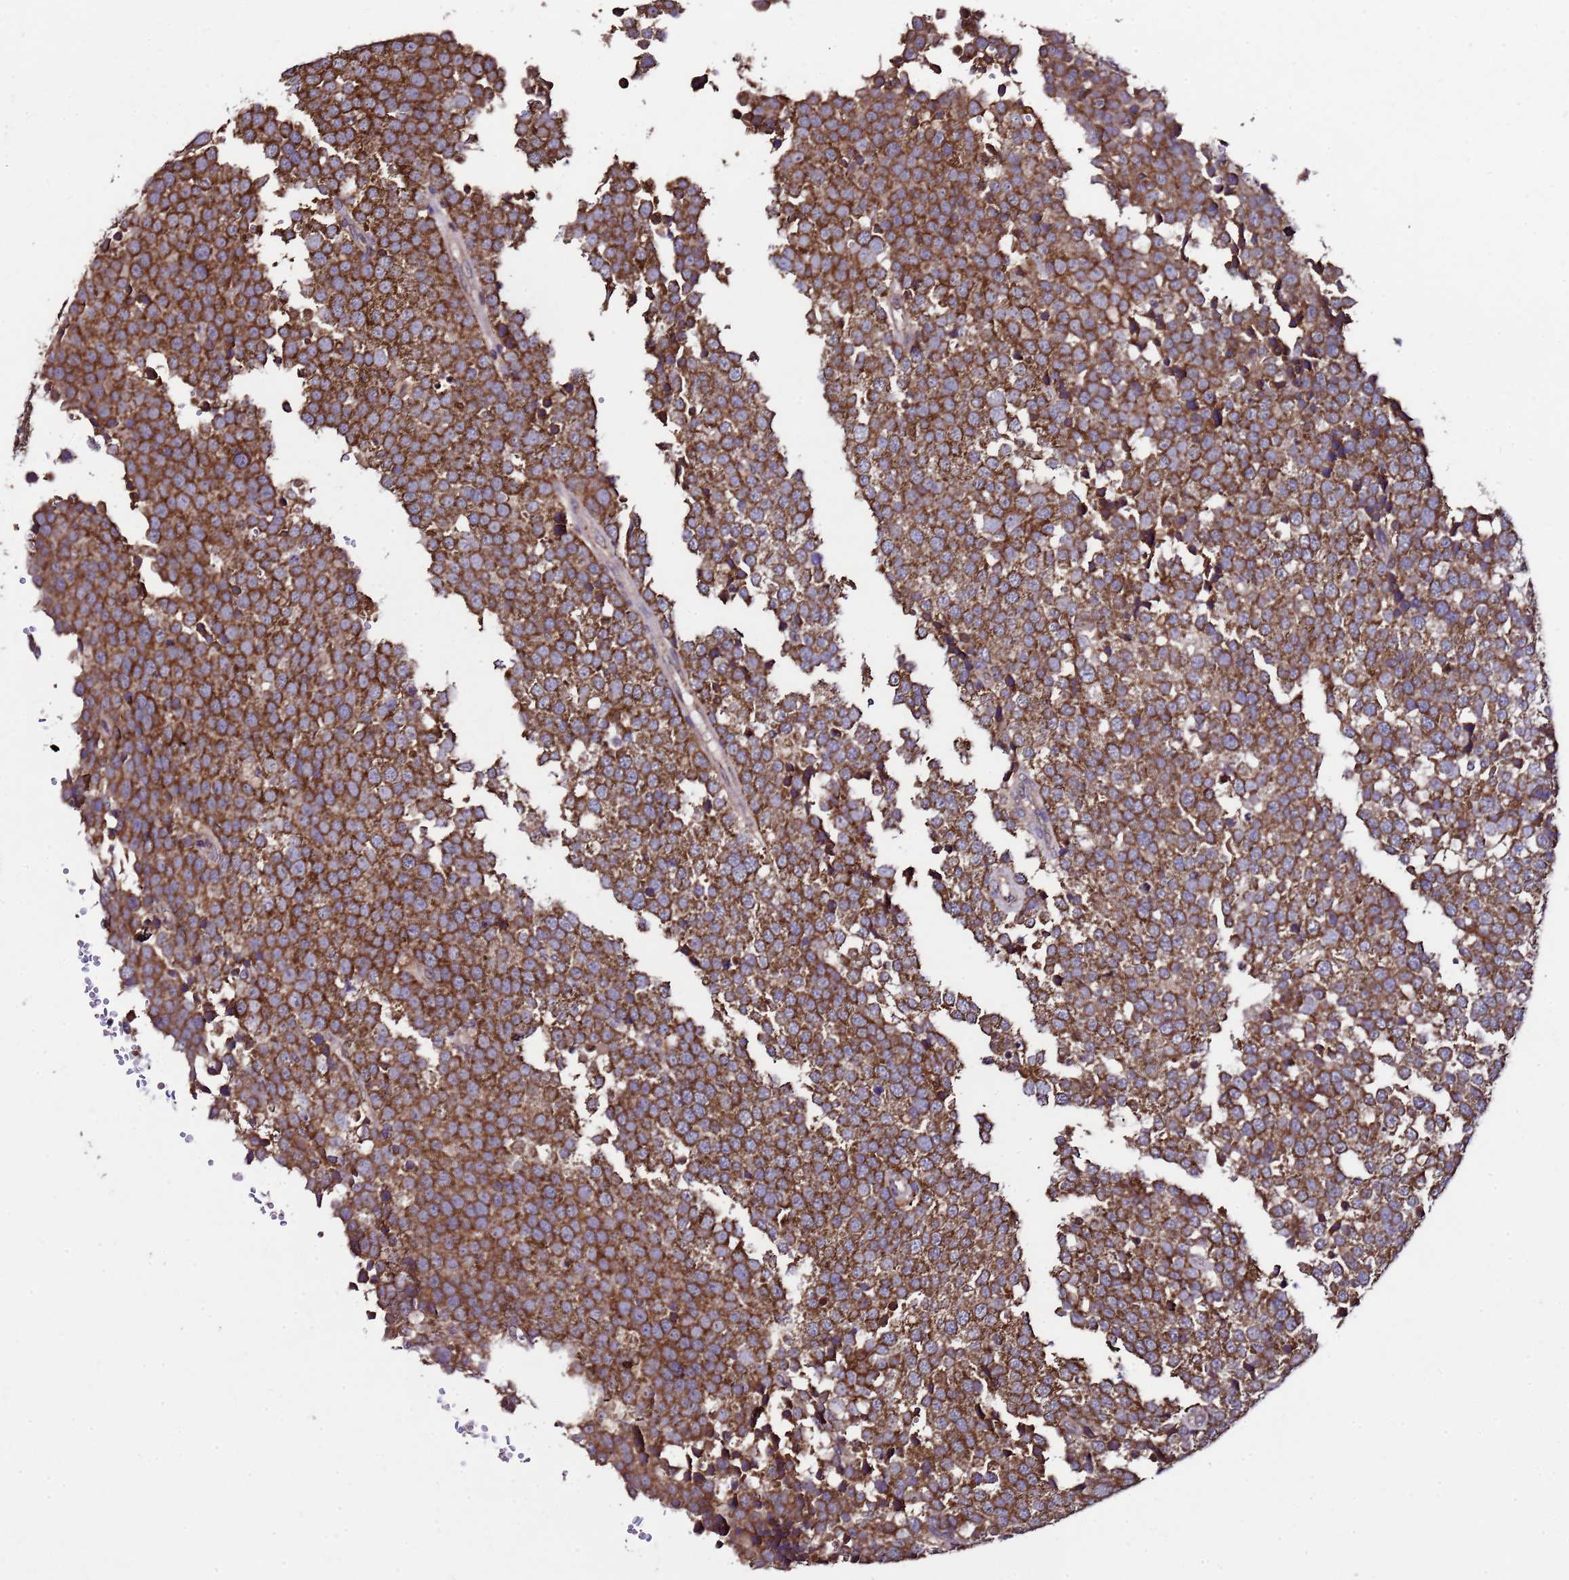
{"staining": {"intensity": "strong", "quantity": ">75%", "location": "cytoplasmic/membranous"}, "tissue": "testis cancer", "cell_type": "Tumor cells", "image_type": "cancer", "snomed": [{"axis": "morphology", "description": "Seminoma, NOS"}, {"axis": "topography", "description": "Testis"}], "caption": "Testis cancer (seminoma) stained with IHC displays strong cytoplasmic/membranous positivity in approximately >75% of tumor cells.", "gene": "HSPBAP1", "patient": {"sex": "male", "age": 71}}